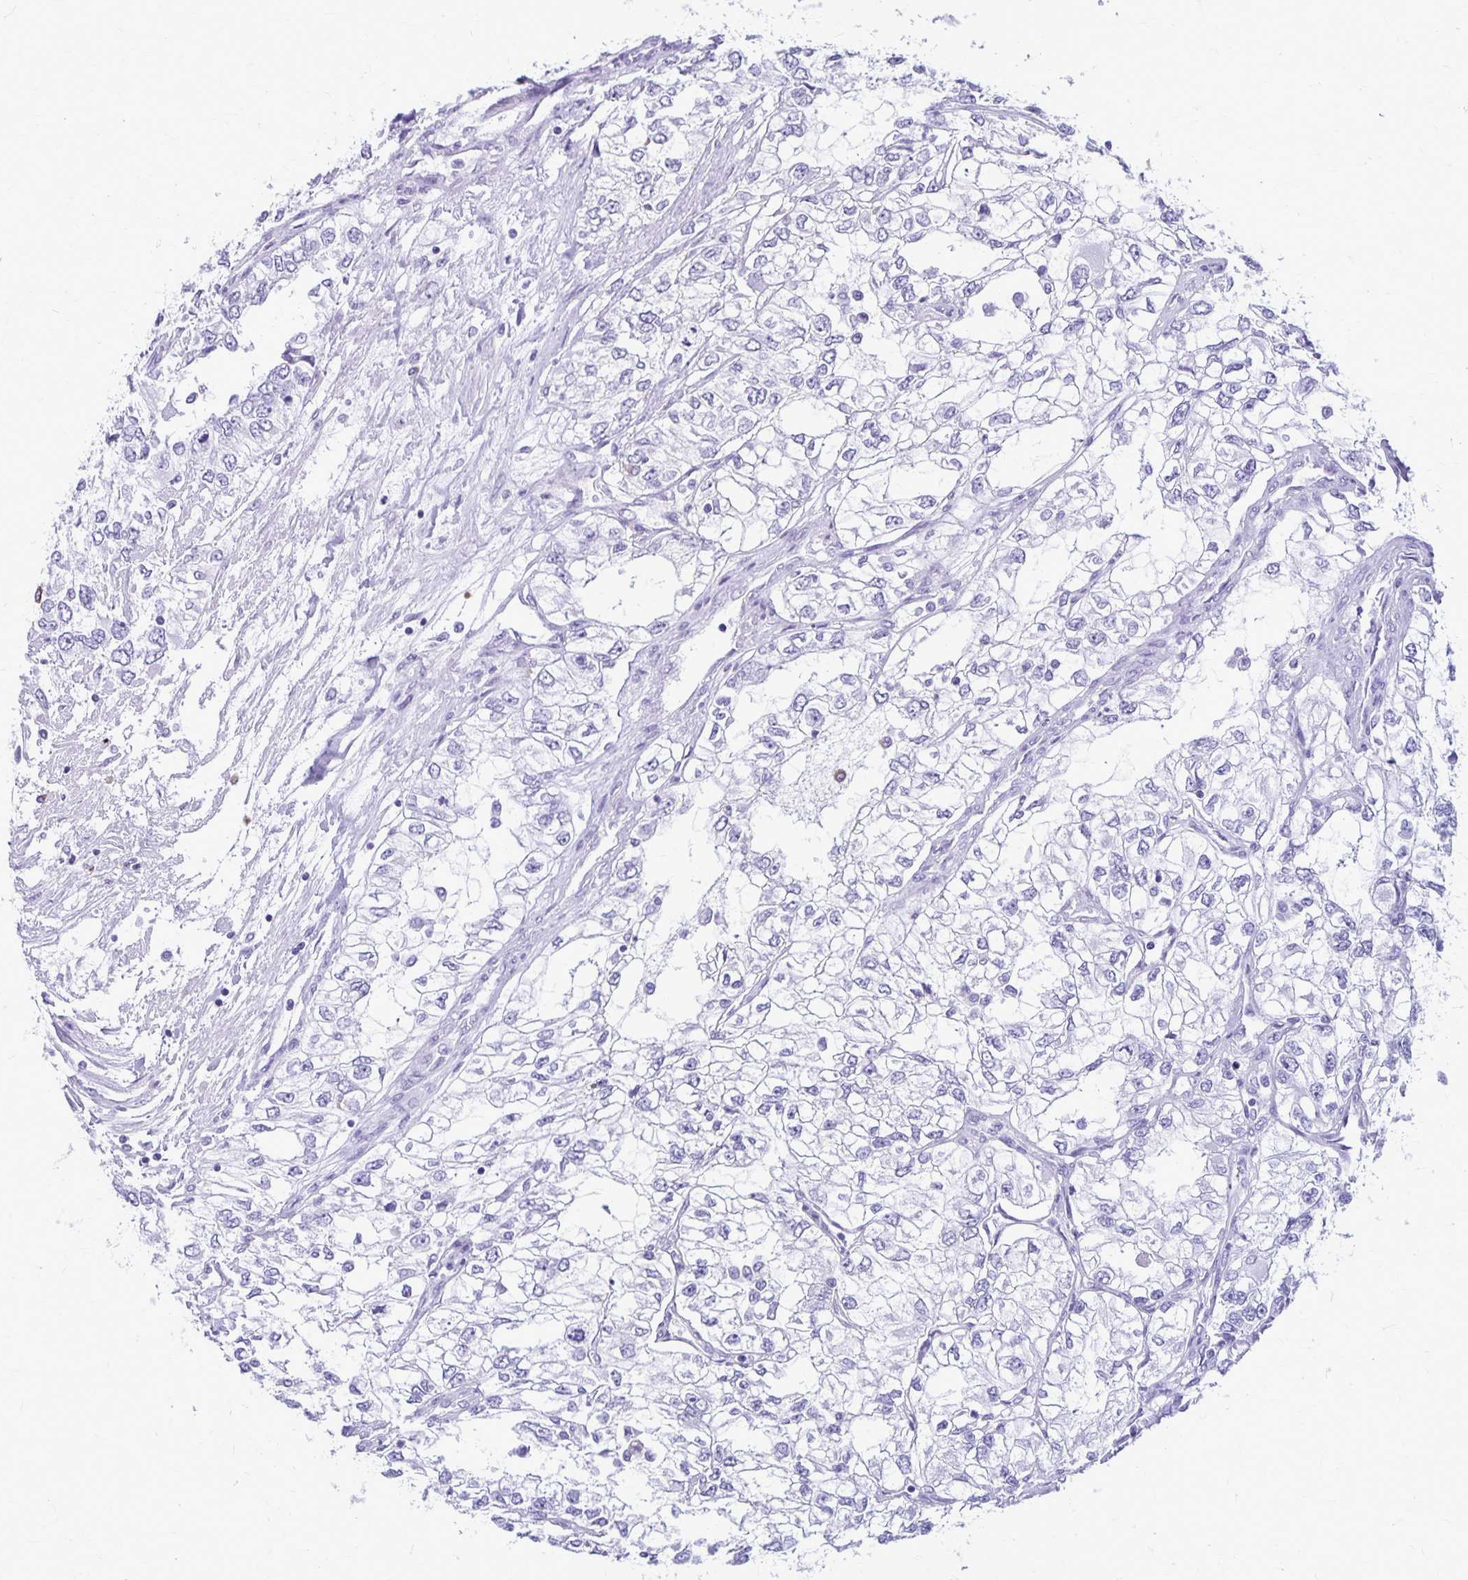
{"staining": {"intensity": "negative", "quantity": "none", "location": "none"}, "tissue": "renal cancer", "cell_type": "Tumor cells", "image_type": "cancer", "snomed": [{"axis": "morphology", "description": "Adenocarcinoma, NOS"}, {"axis": "topography", "description": "Kidney"}], "caption": "Protein analysis of renal cancer (adenocarcinoma) exhibits no significant staining in tumor cells.", "gene": "RTN1", "patient": {"sex": "female", "age": 59}}